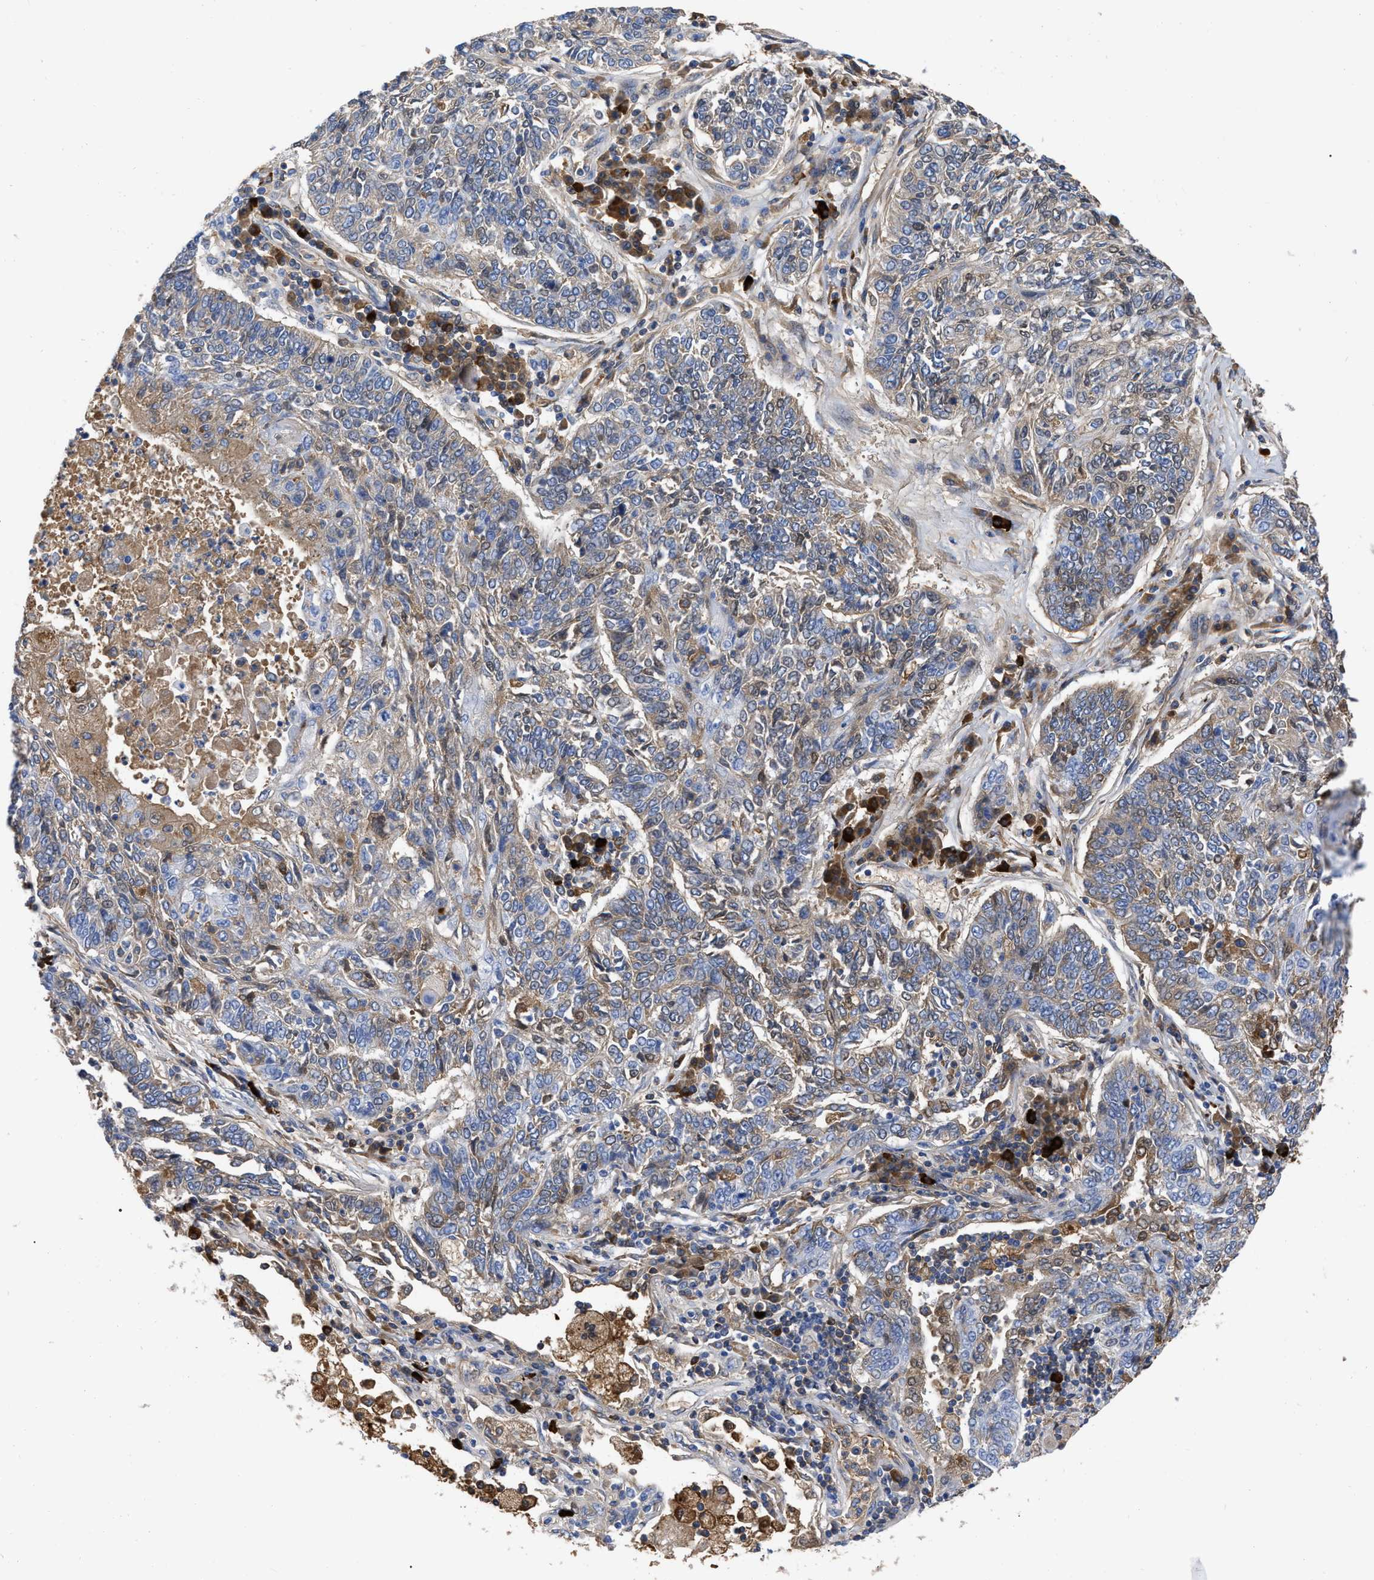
{"staining": {"intensity": "weak", "quantity": ">75%", "location": "cytoplasmic/membranous,nuclear"}, "tissue": "lung cancer", "cell_type": "Tumor cells", "image_type": "cancer", "snomed": [{"axis": "morphology", "description": "Normal tissue, NOS"}, {"axis": "morphology", "description": "Squamous cell carcinoma, NOS"}, {"axis": "topography", "description": "Cartilage tissue"}, {"axis": "topography", "description": "Bronchus"}, {"axis": "topography", "description": "Lung"}], "caption": "Lung cancer was stained to show a protein in brown. There is low levels of weak cytoplasmic/membranous and nuclear staining in approximately >75% of tumor cells.", "gene": "IGHV5-51", "patient": {"sex": "female", "age": 49}}